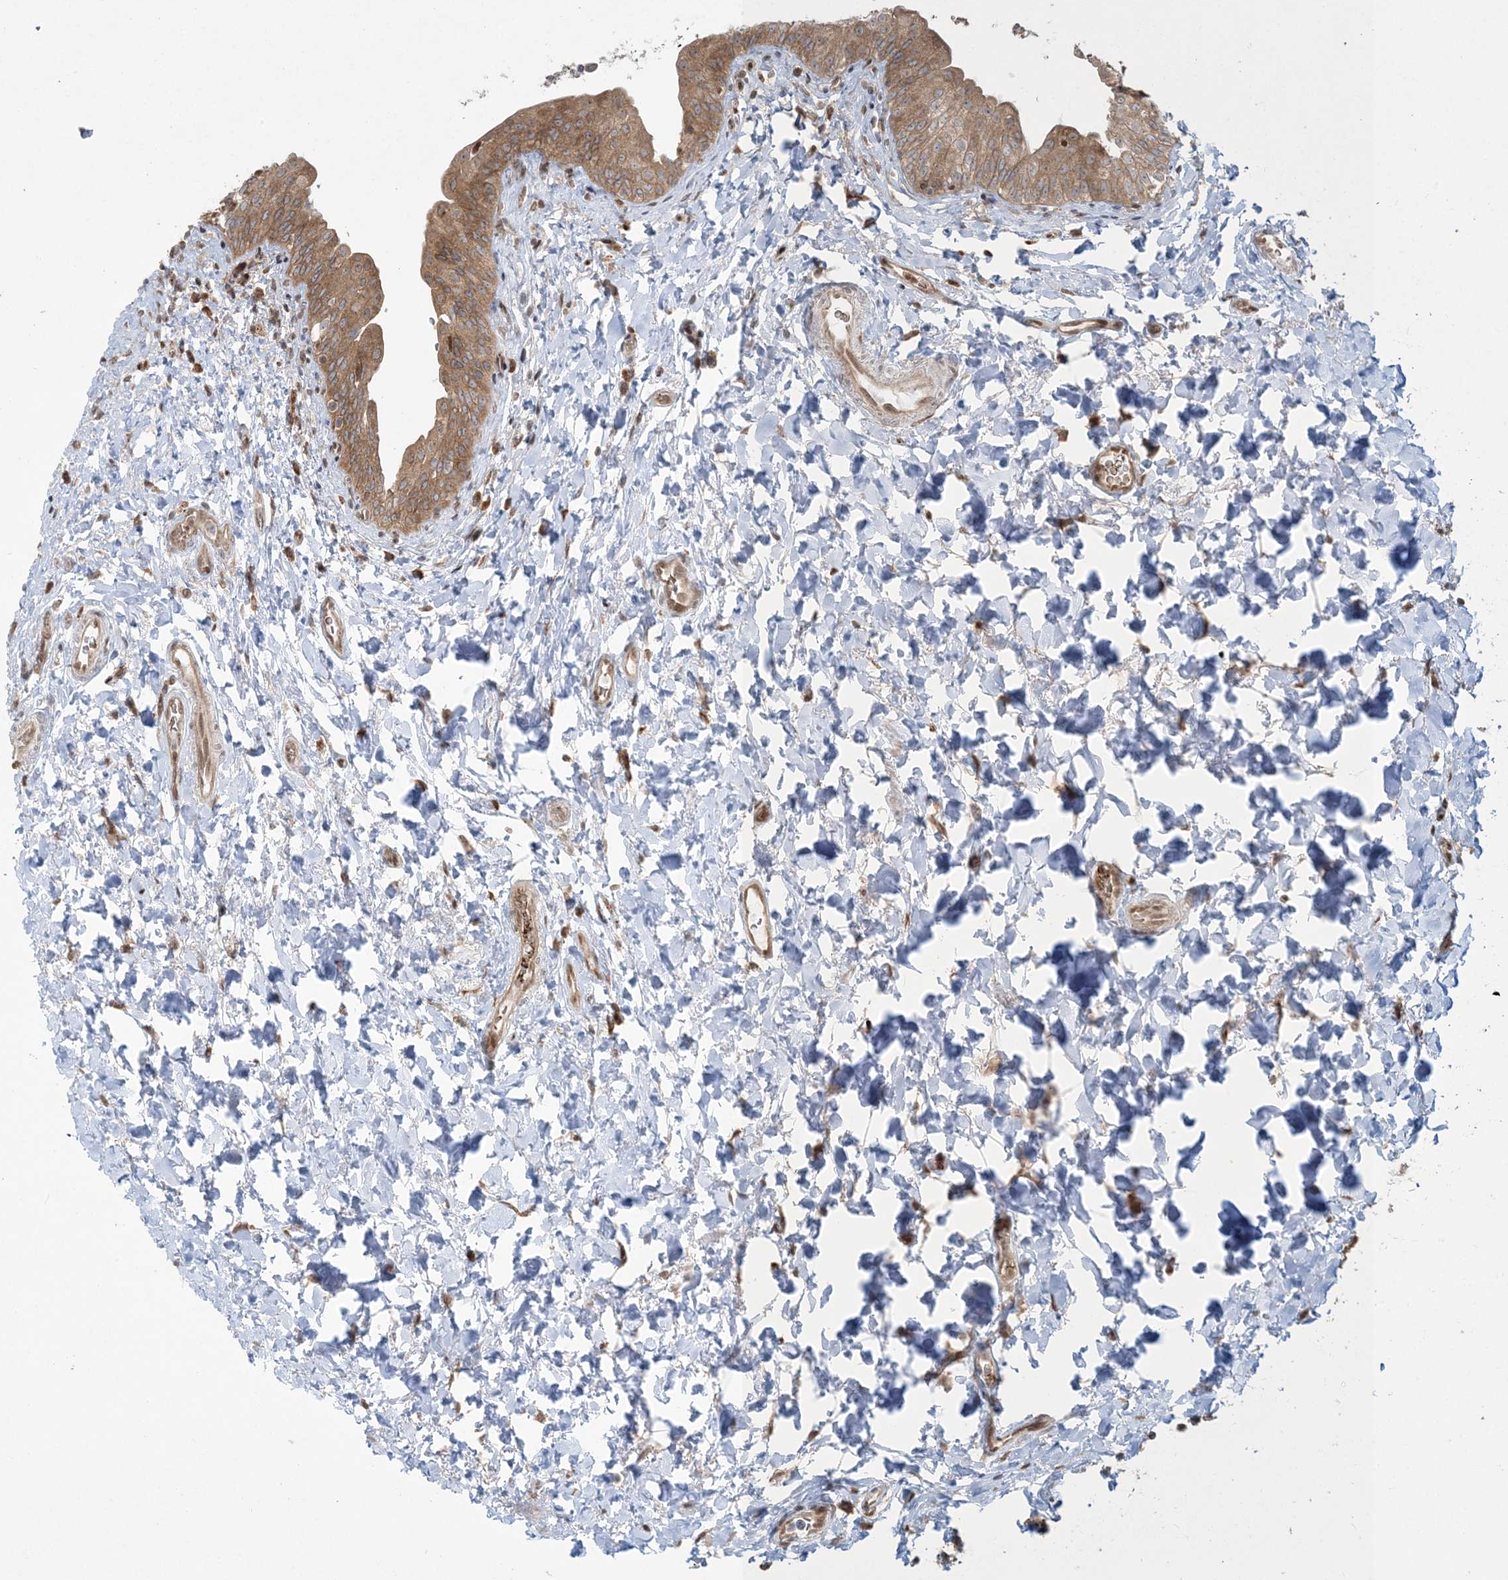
{"staining": {"intensity": "moderate", "quantity": ">75%", "location": "cytoplasmic/membranous"}, "tissue": "urinary bladder", "cell_type": "Urothelial cells", "image_type": "normal", "snomed": [{"axis": "morphology", "description": "Normal tissue, NOS"}, {"axis": "topography", "description": "Urinary bladder"}], "caption": "A photomicrograph showing moderate cytoplasmic/membranous expression in about >75% of urothelial cells in normal urinary bladder, as visualized by brown immunohistochemical staining.", "gene": "ABCF3", "patient": {"sex": "male", "age": 83}}